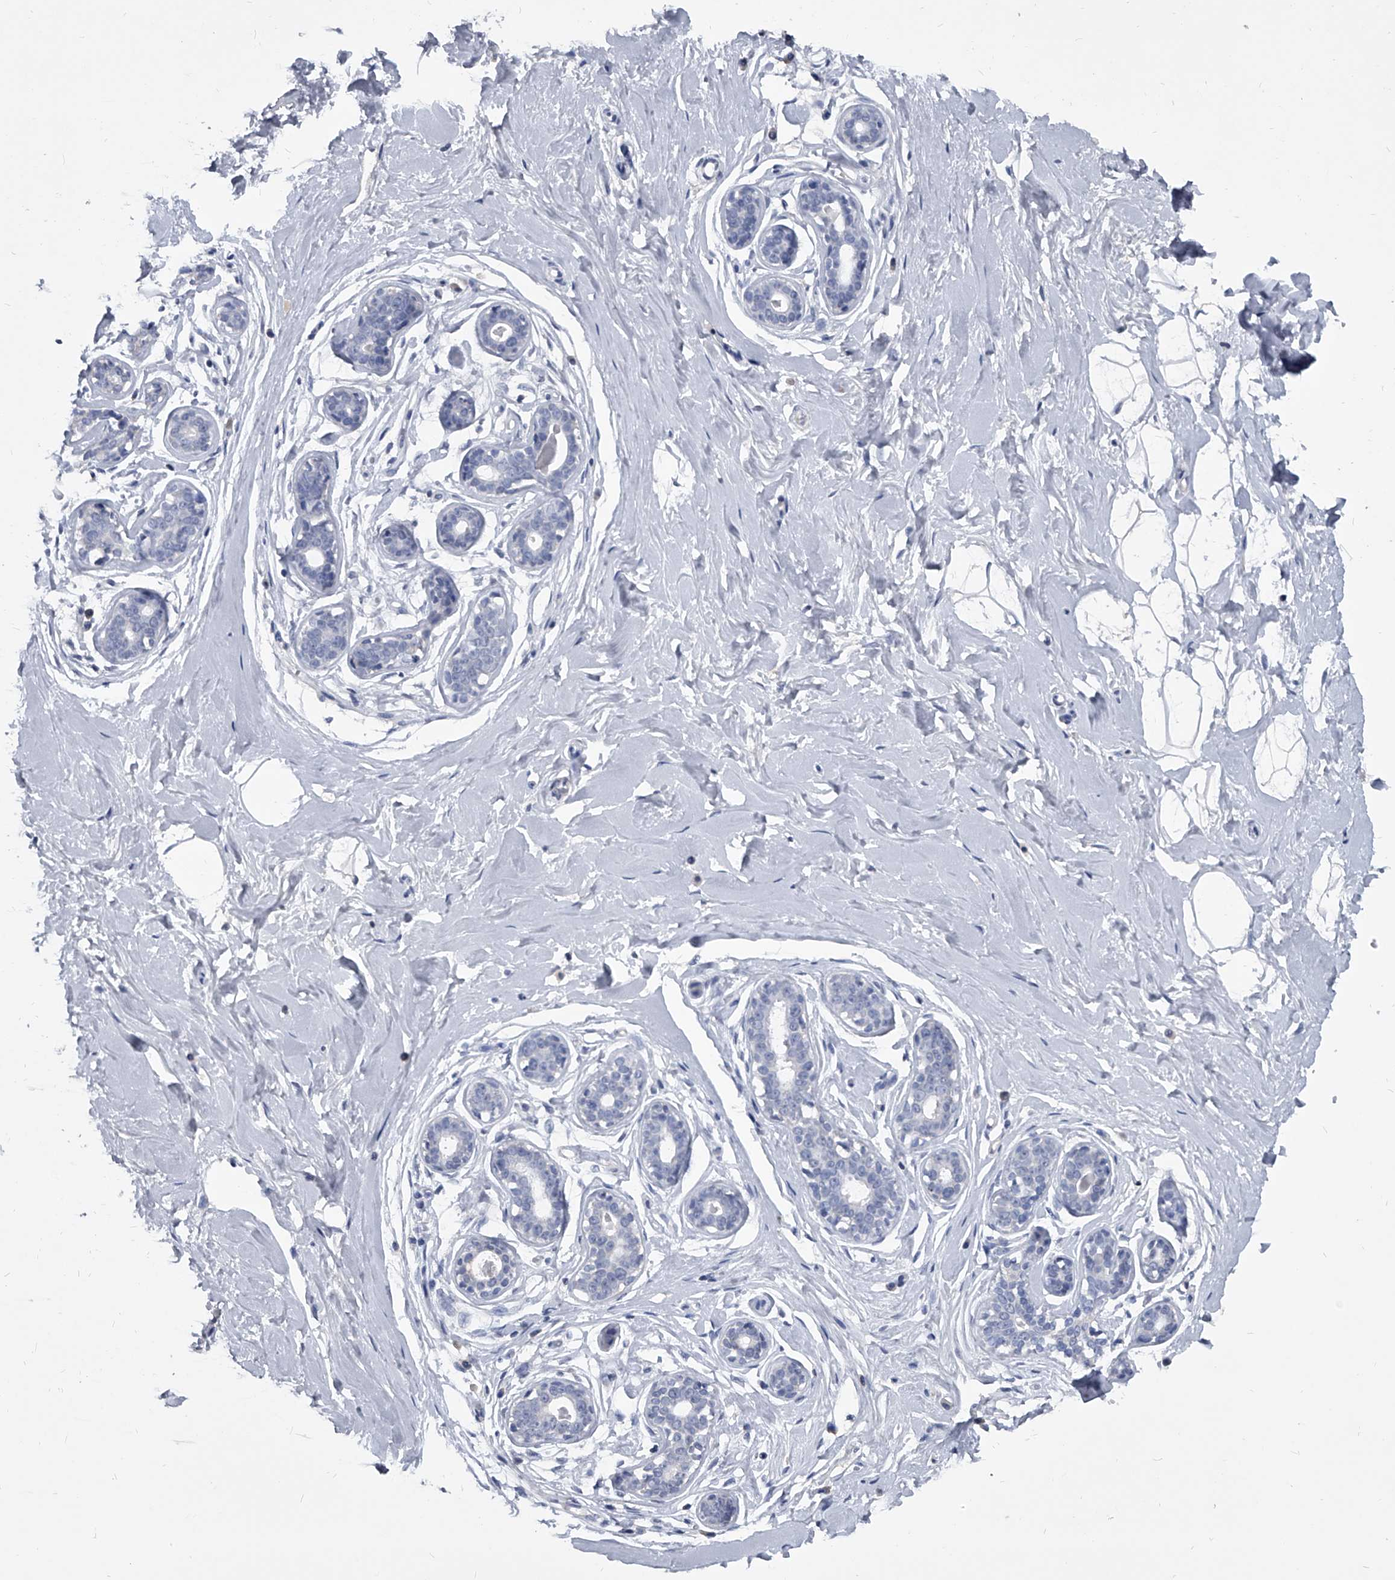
{"staining": {"intensity": "negative", "quantity": "none", "location": "none"}, "tissue": "breast", "cell_type": "Adipocytes", "image_type": "normal", "snomed": [{"axis": "morphology", "description": "Normal tissue, NOS"}, {"axis": "morphology", "description": "Adenoma, NOS"}, {"axis": "topography", "description": "Breast"}], "caption": "IHC of benign human breast reveals no positivity in adipocytes.", "gene": "BCAS1", "patient": {"sex": "female", "age": 23}}